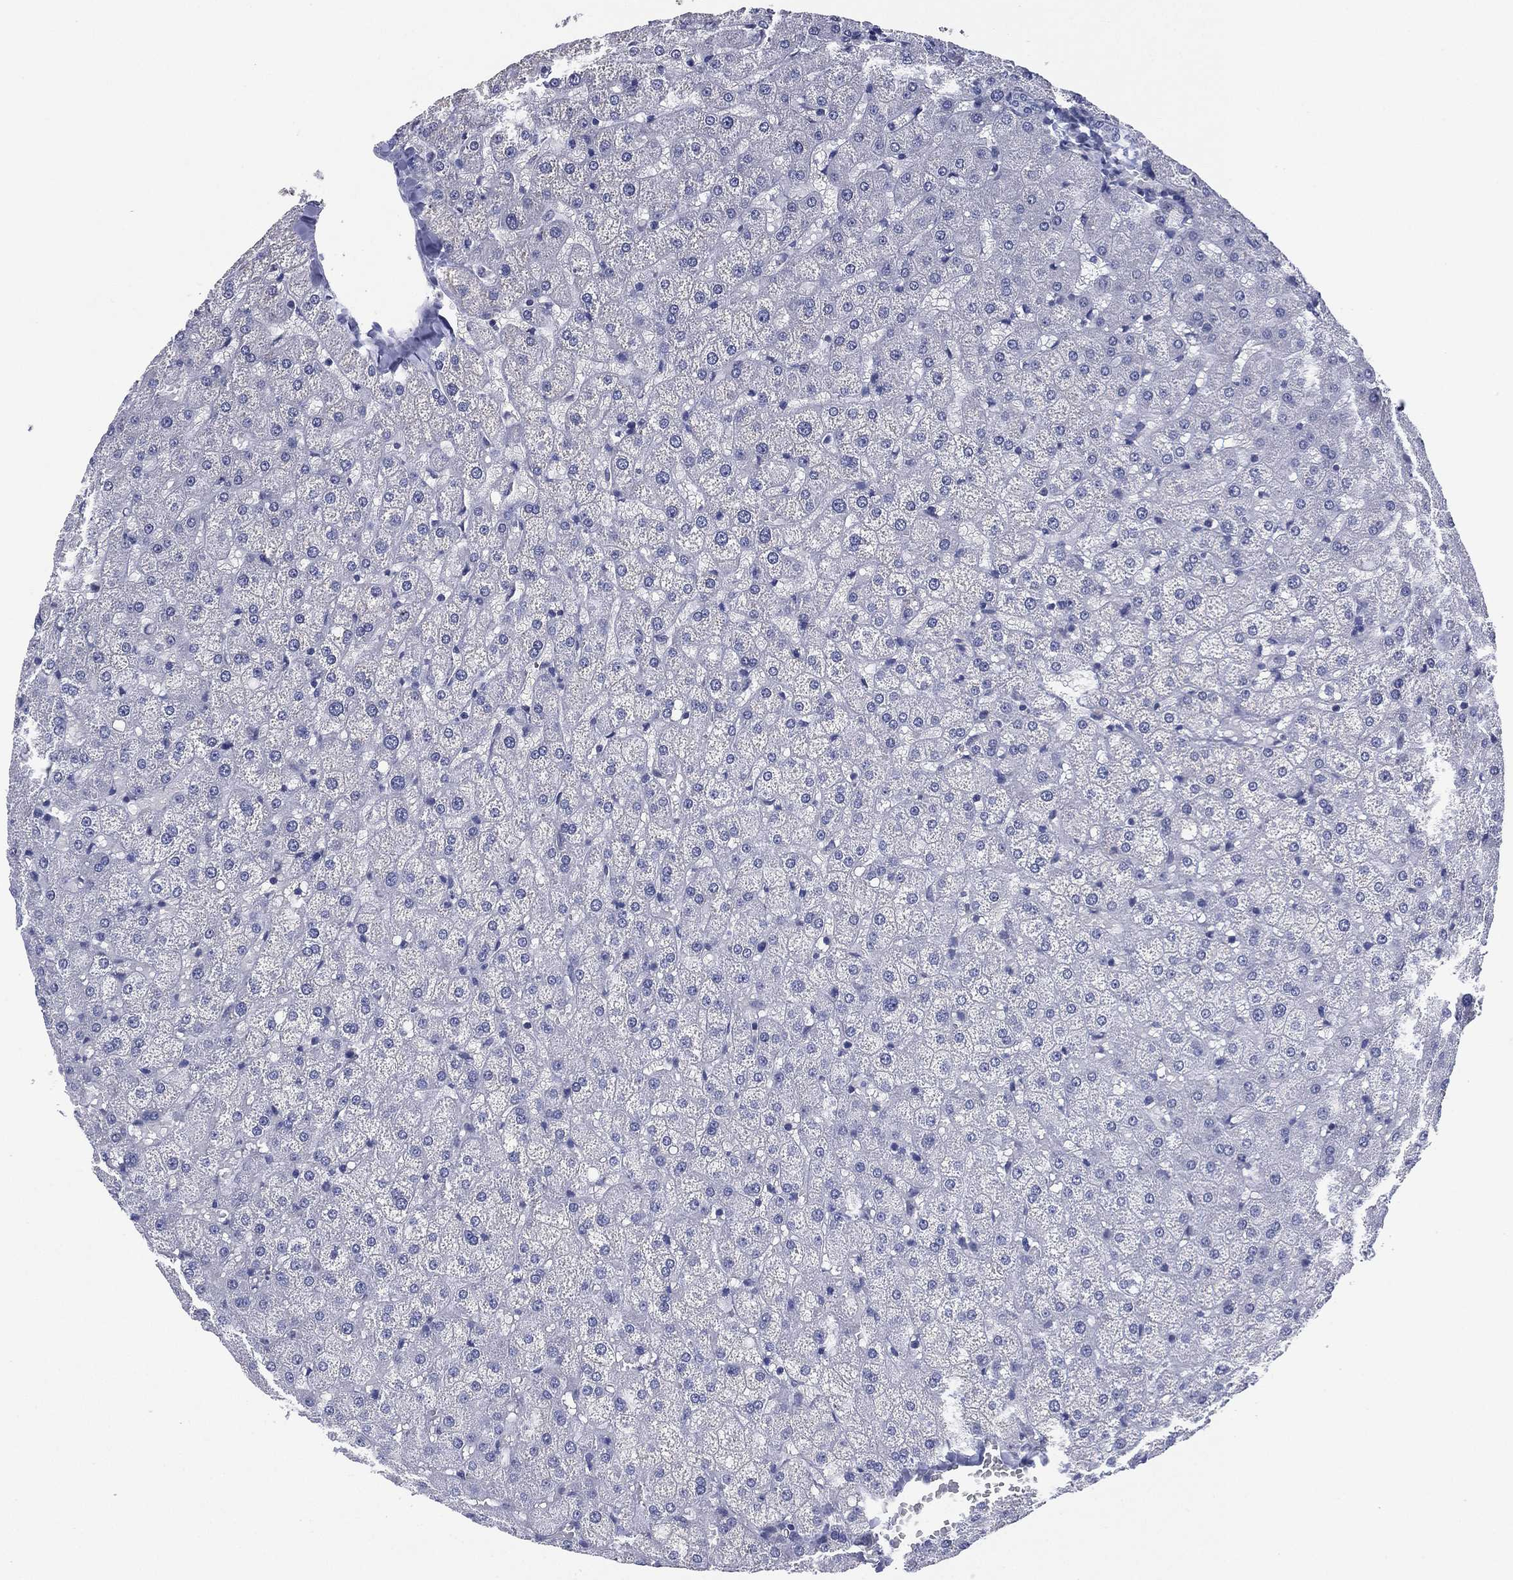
{"staining": {"intensity": "negative", "quantity": "none", "location": "none"}, "tissue": "liver", "cell_type": "Cholangiocytes", "image_type": "normal", "snomed": [{"axis": "morphology", "description": "Normal tissue, NOS"}, {"axis": "topography", "description": "Liver"}], "caption": "DAB immunohistochemical staining of benign human liver shows no significant positivity in cholangiocytes. (DAB (3,3'-diaminobenzidine) IHC with hematoxylin counter stain).", "gene": "KRT35", "patient": {"sex": "female", "age": 50}}